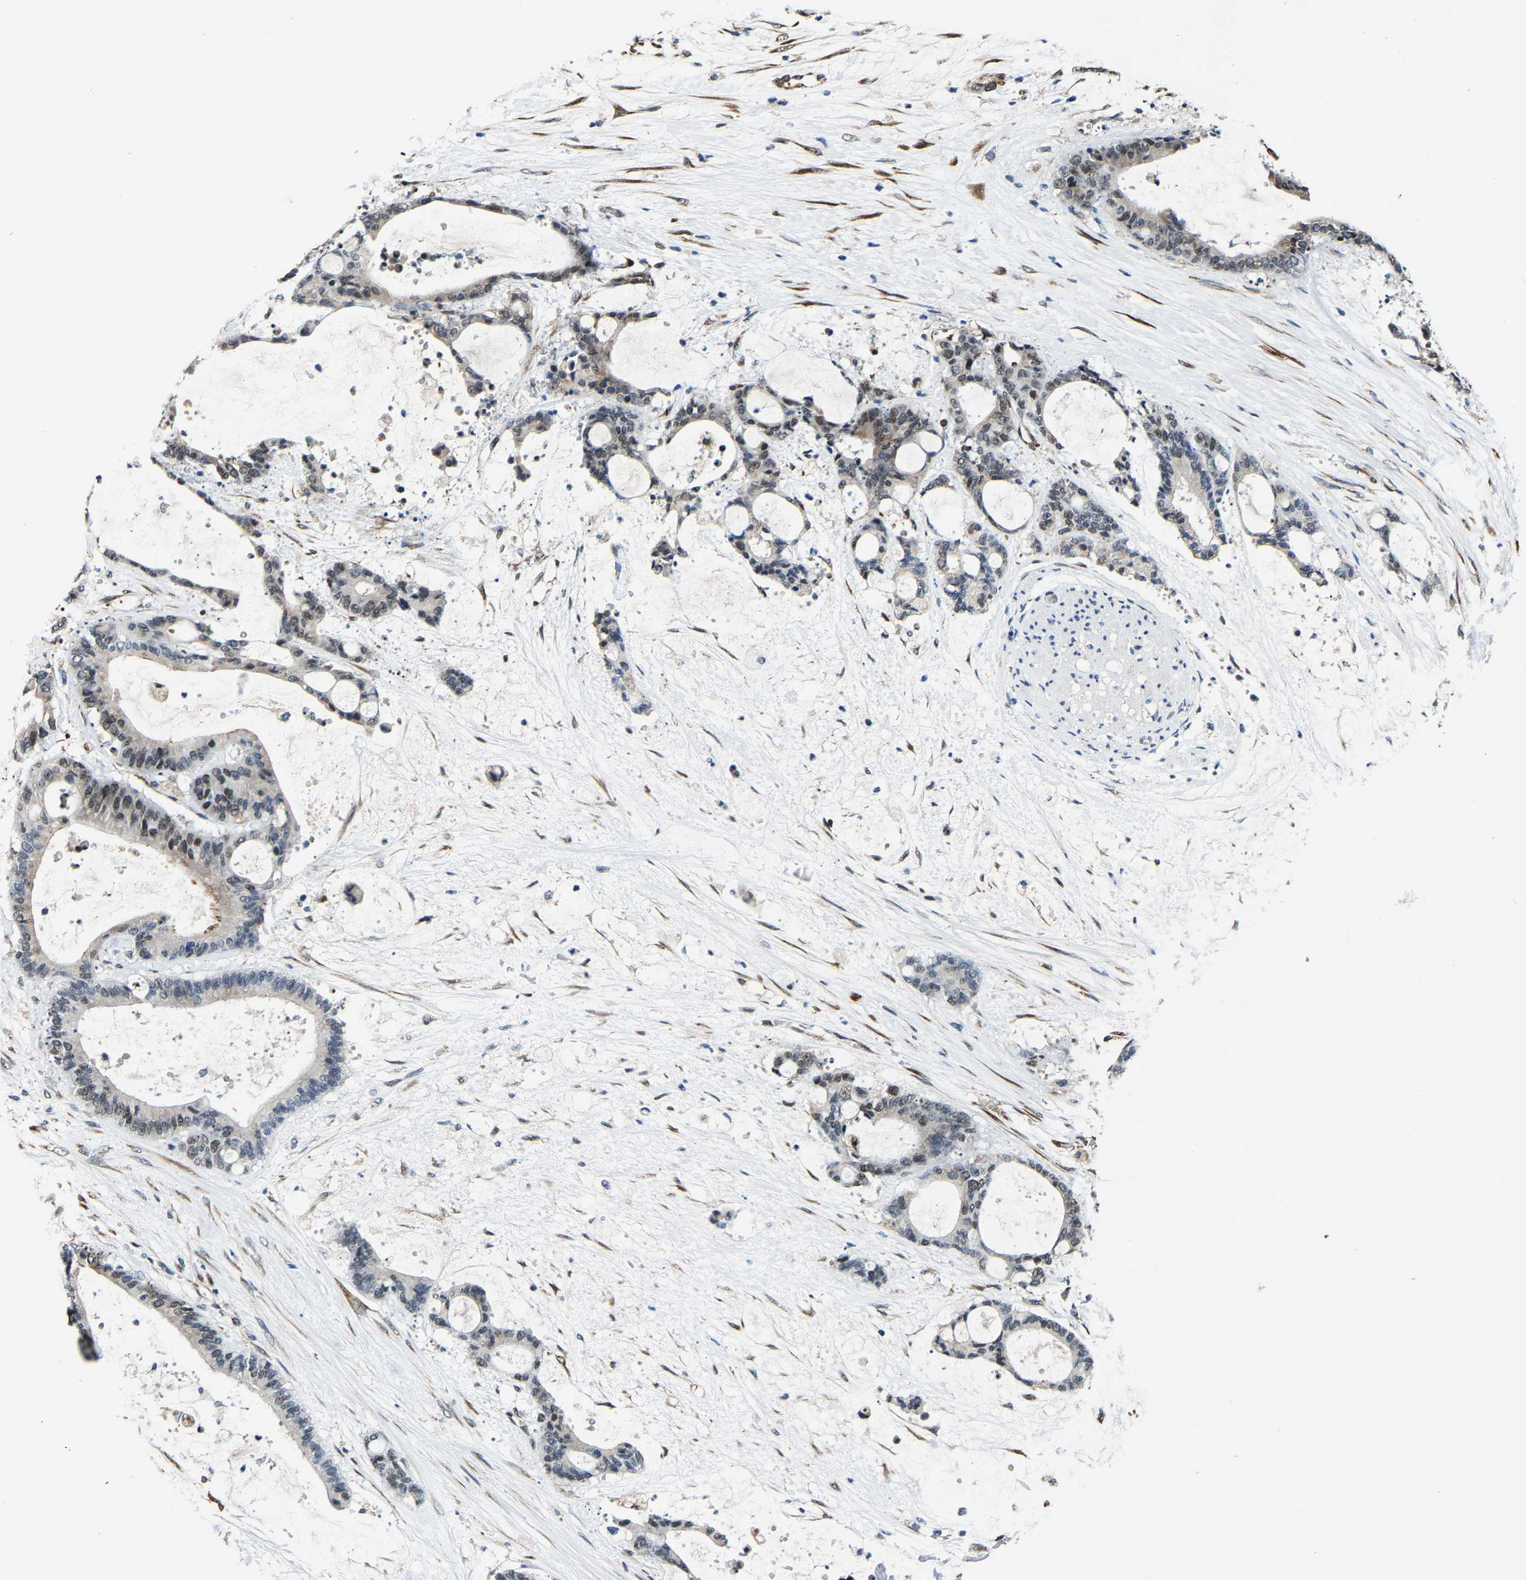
{"staining": {"intensity": "weak", "quantity": "<25%", "location": "nuclear"}, "tissue": "liver cancer", "cell_type": "Tumor cells", "image_type": "cancer", "snomed": [{"axis": "morphology", "description": "Normal tissue, NOS"}, {"axis": "morphology", "description": "Cholangiocarcinoma"}, {"axis": "topography", "description": "Liver"}, {"axis": "topography", "description": "Peripheral nerve tissue"}], "caption": "A micrograph of human cholangiocarcinoma (liver) is negative for staining in tumor cells.", "gene": "METTL1", "patient": {"sex": "female", "age": 73}}